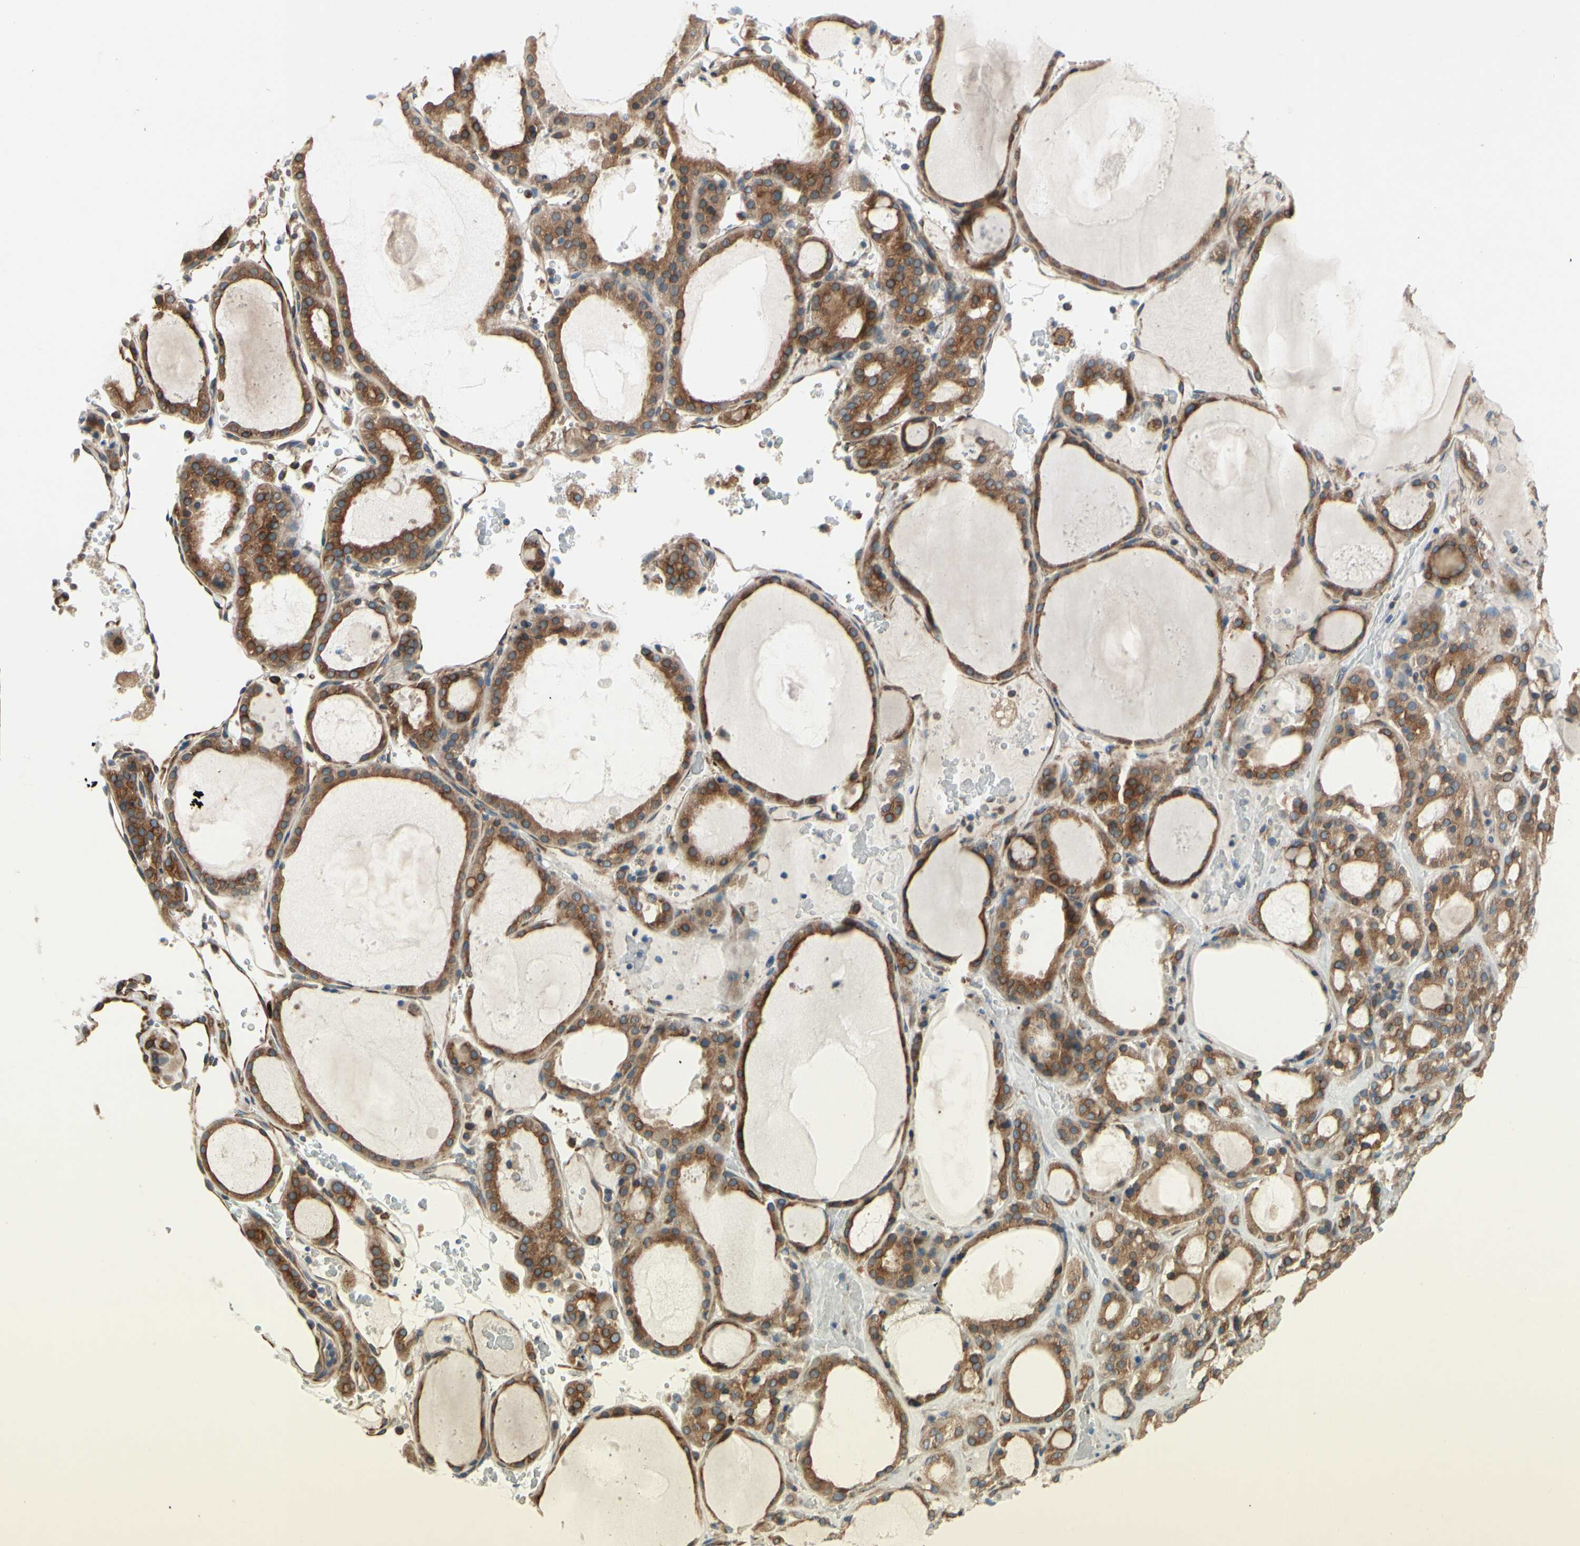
{"staining": {"intensity": "strong", "quantity": ">75%", "location": "cytoplasmic/membranous"}, "tissue": "thyroid gland", "cell_type": "Glandular cells", "image_type": "normal", "snomed": [{"axis": "morphology", "description": "Normal tissue, NOS"}, {"axis": "morphology", "description": "Carcinoma, NOS"}, {"axis": "topography", "description": "Thyroid gland"}], "caption": "This image demonstrates IHC staining of benign thyroid gland, with high strong cytoplasmic/membranous staining in about >75% of glandular cells.", "gene": "CLCC1", "patient": {"sex": "female", "age": 86}}